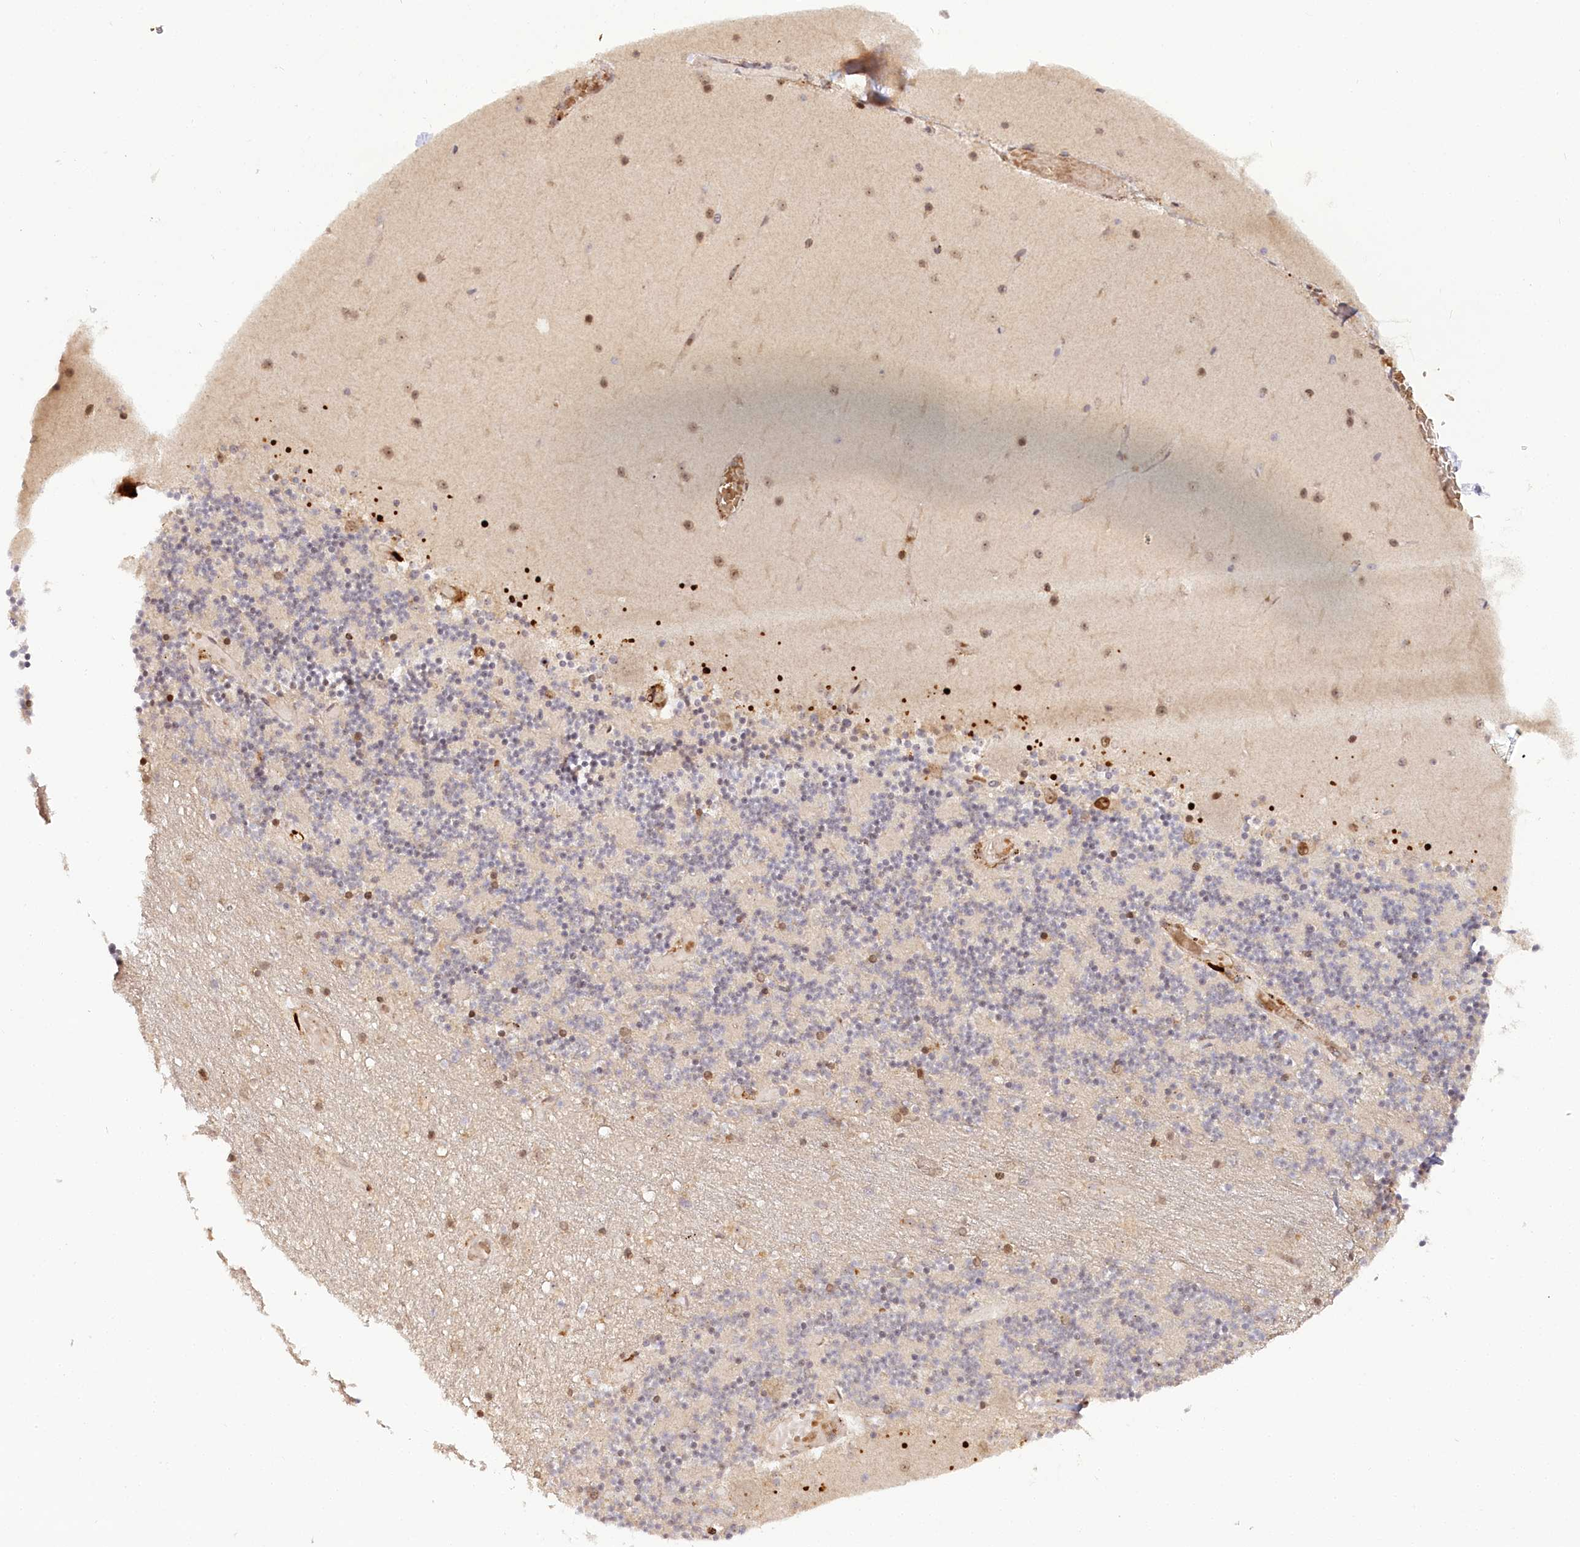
{"staining": {"intensity": "weak", "quantity": "<25%", "location": "nuclear"}, "tissue": "cerebellum", "cell_type": "Cells in granular layer", "image_type": "normal", "snomed": [{"axis": "morphology", "description": "Normal tissue, NOS"}, {"axis": "topography", "description": "Cerebellum"}], "caption": "This is a image of immunohistochemistry staining of unremarkable cerebellum, which shows no staining in cells in granular layer.", "gene": "WDR36", "patient": {"sex": "female", "age": 28}}